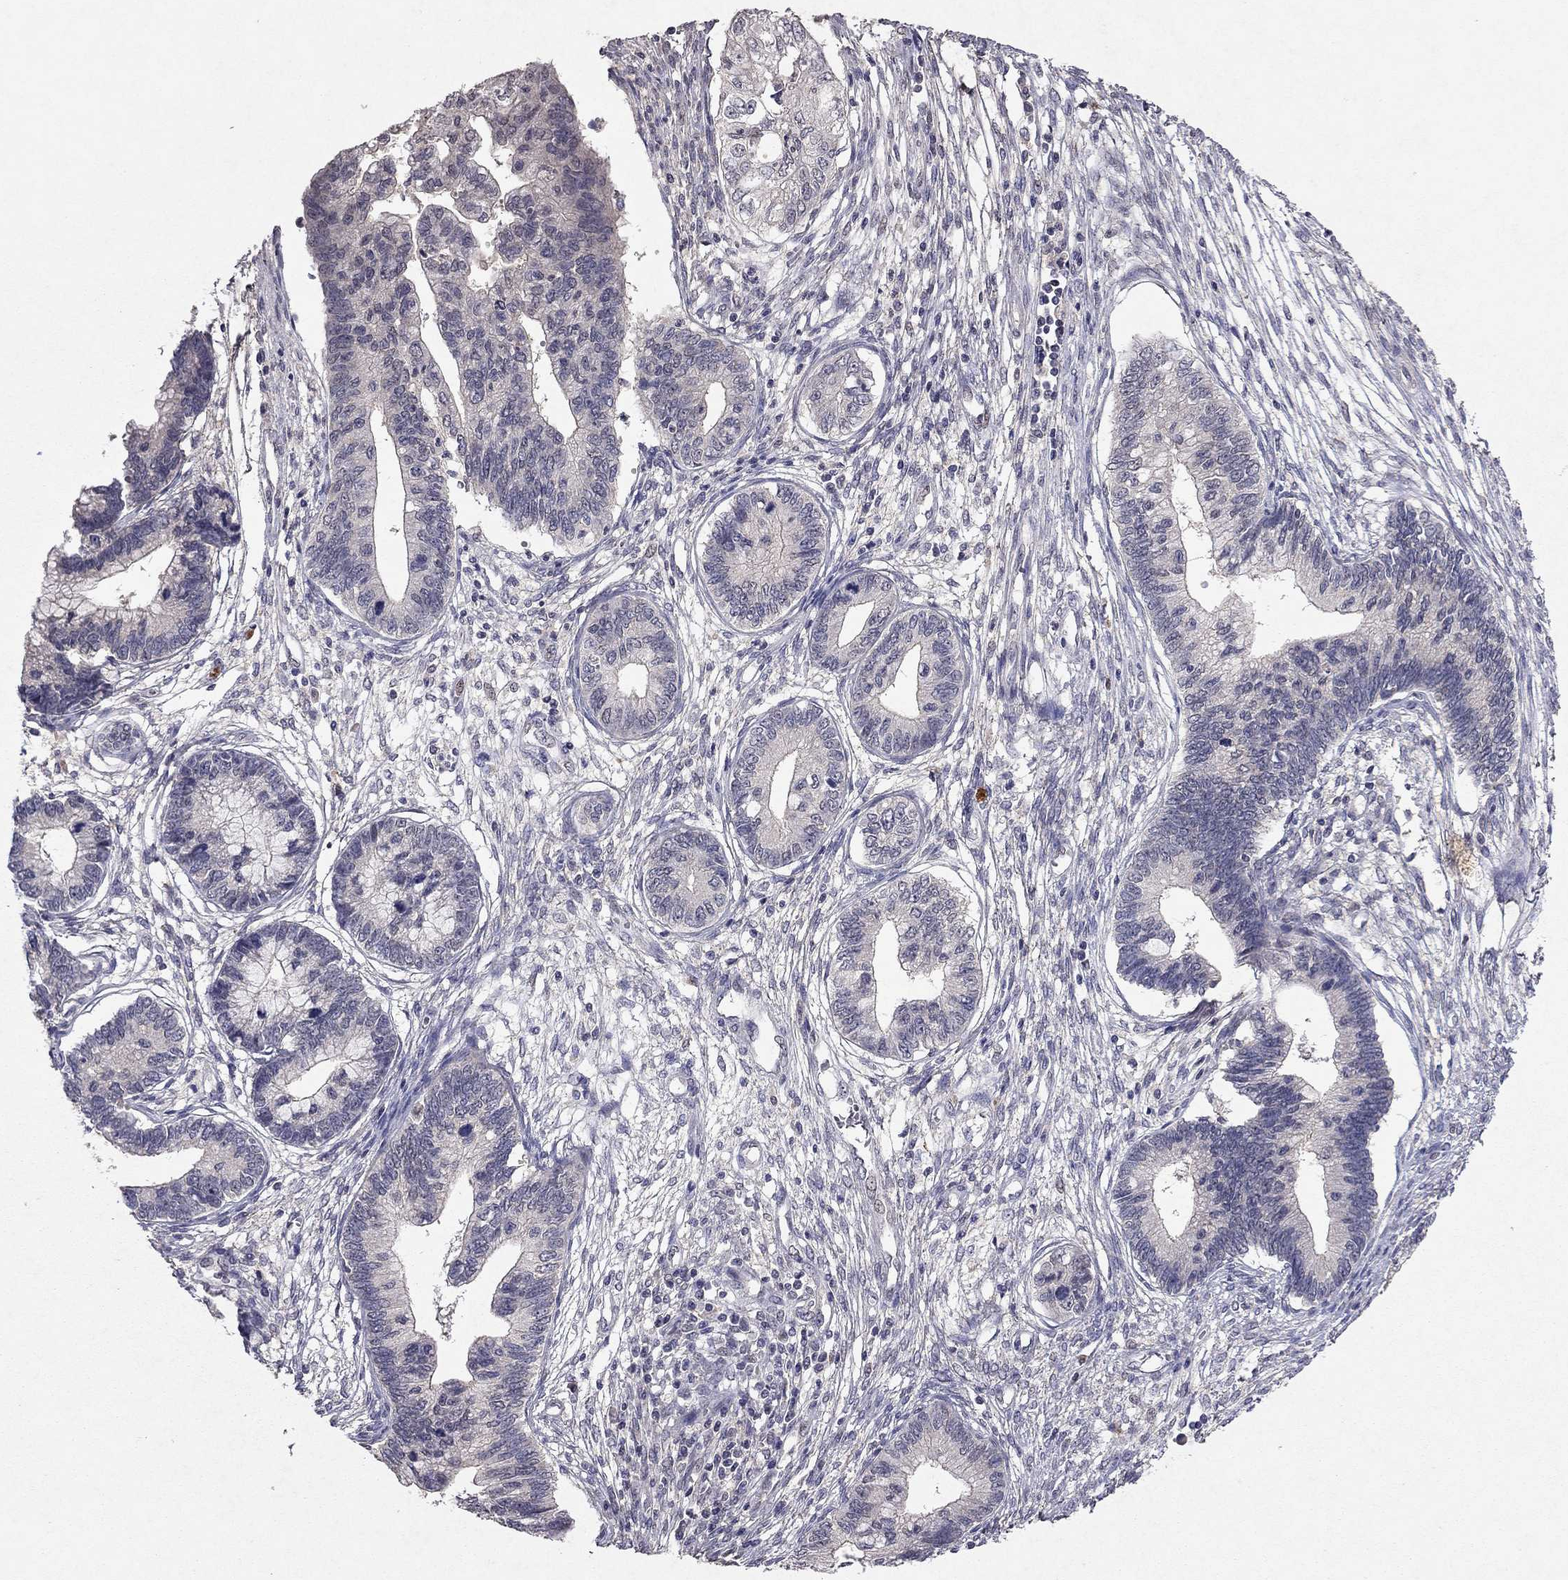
{"staining": {"intensity": "negative", "quantity": "none", "location": "none"}, "tissue": "cervical cancer", "cell_type": "Tumor cells", "image_type": "cancer", "snomed": [{"axis": "morphology", "description": "Adenocarcinoma, NOS"}, {"axis": "topography", "description": "Cervix"}], "caption": "An immunohistochemistry (IHC) image of cervical cancer is shown. There is no staining in tumor cells of cervical cancer.", "gene": "ESR2", "patient": {"sex": "female", "age": 44}}